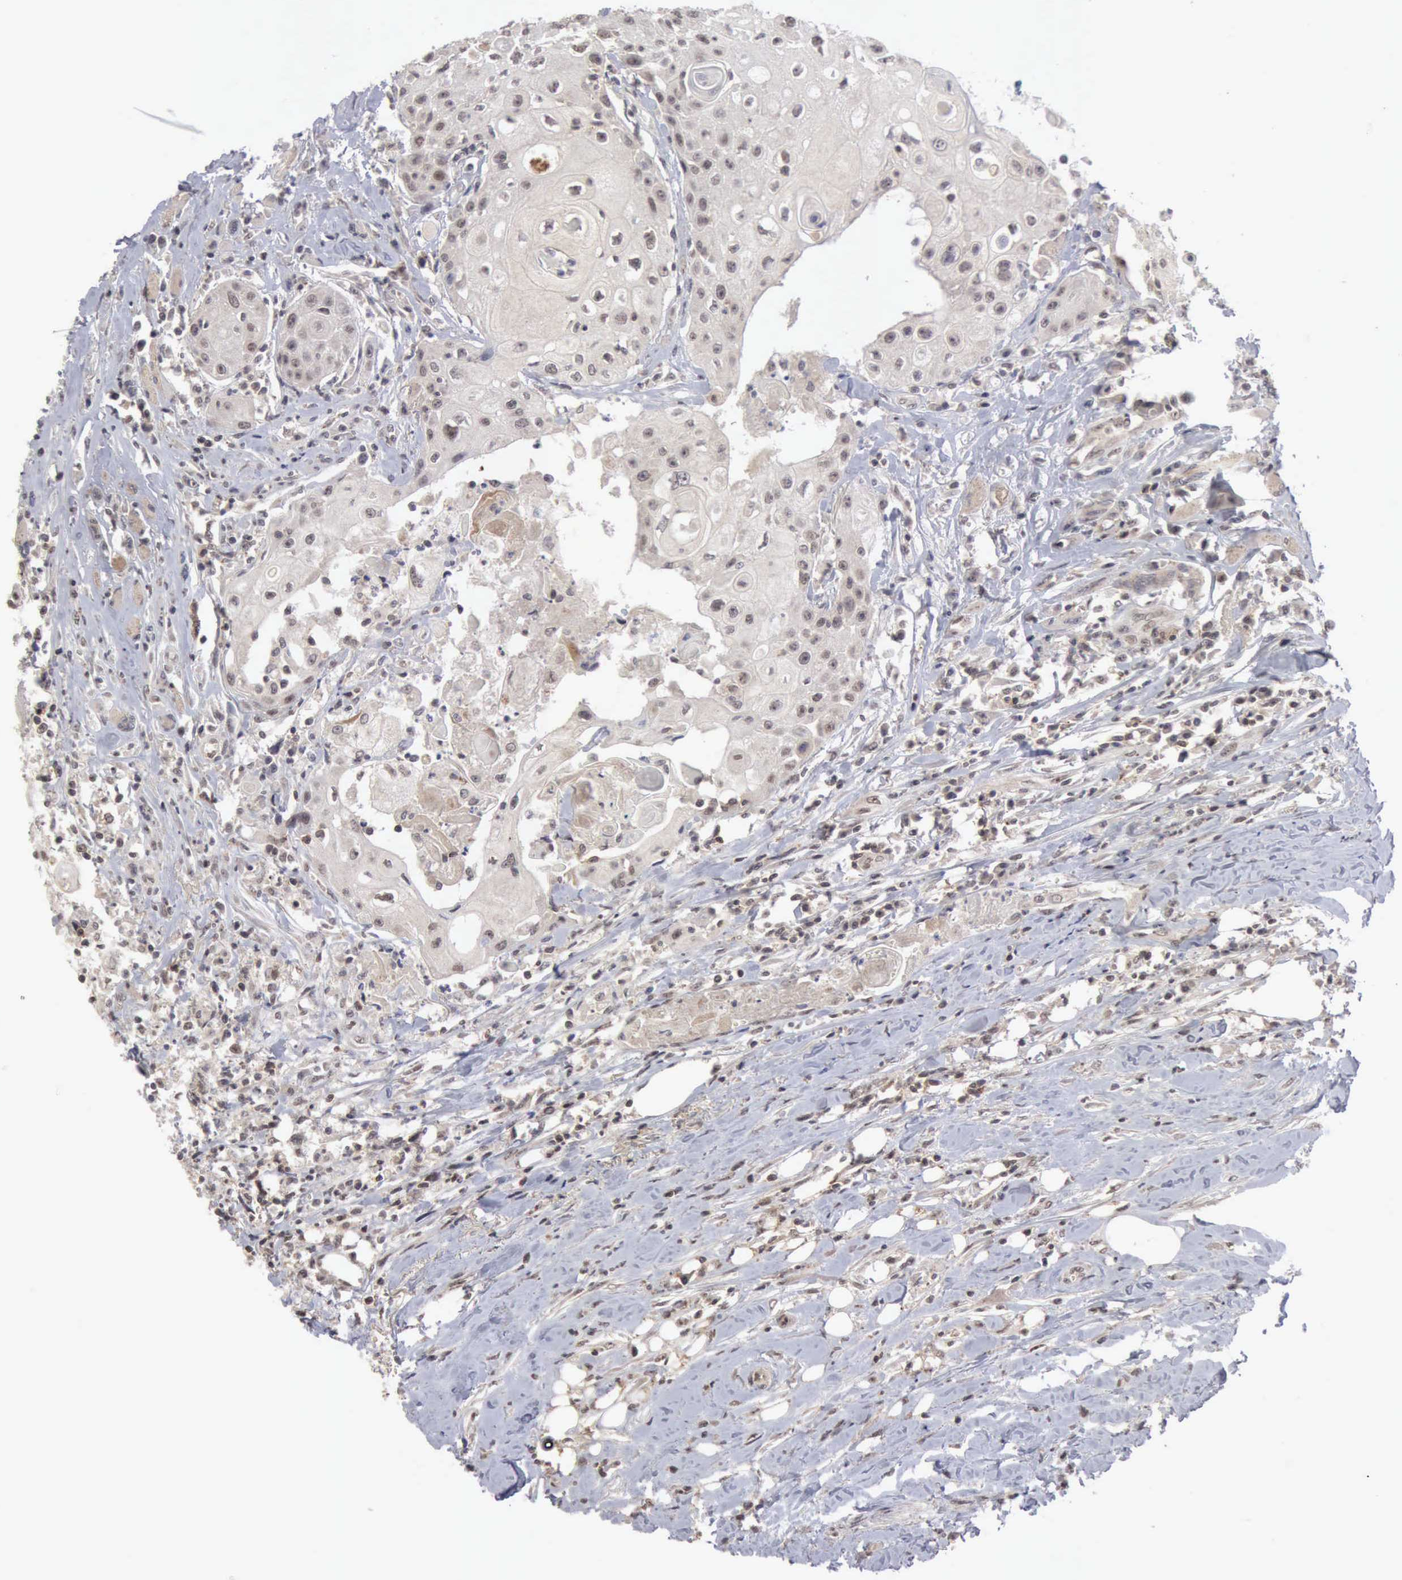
{"staining": {"intensity": "moderate", "quantity": "<25%", "location": "nuclear"}, "tissue": "head and neck cancer", "cell_type": "Tumor cells", "image_type": "cancer", "snomed": [{"axis": "morphology", "description": "Squamous cell carcinoma, NOS"}, {"axis": "topography", "description": "Oral tissue"}, {"axis": "topography", "description": "Head-Neck"}], "caption": "Protein expression analysis of human head and neck cancer reveals moderate nuclear positivity in about <25% of tumor cells.", "gene": "CDKN2A", "patient": {"sex": "female", "age": 82}}